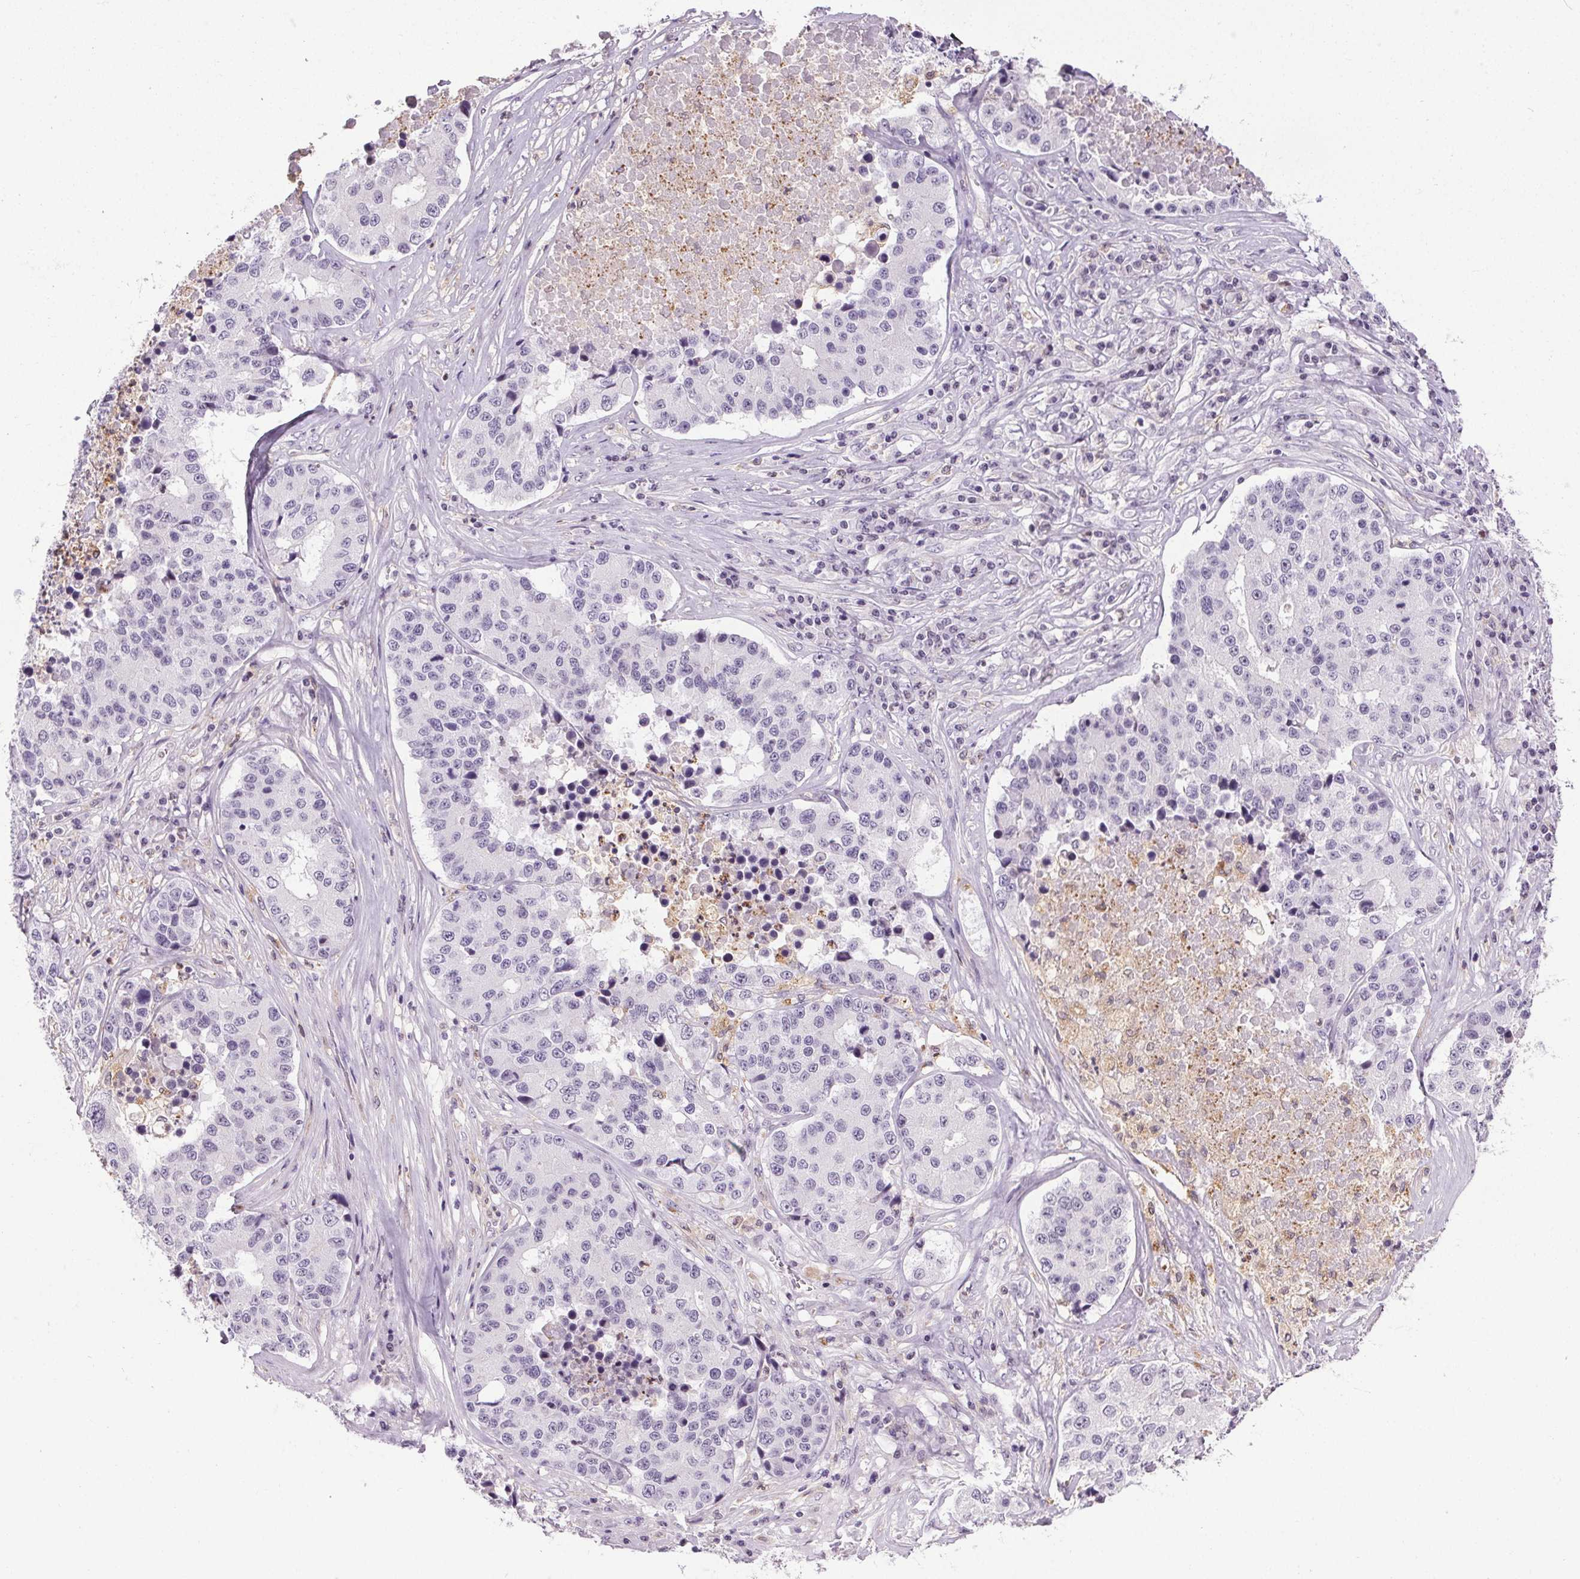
{"staining": {"intensity": "negative", "quantity": "none", "location": "none"}, "tissue": "stomach cancer", "cell_type": "Tumor cells", "image_type": "cancer", "snomed": [{"axis": "morphology", "description": "Adenocarcinoma, NOS"}, {"axis": "topography", "description": "Stomach"}], "caption": "Stomach cancer was stained to show a protein in brown. There is no significant expression in tumor cells.", "gene": "TMEM240", "patient": {"sex": "male", "age": 71}}